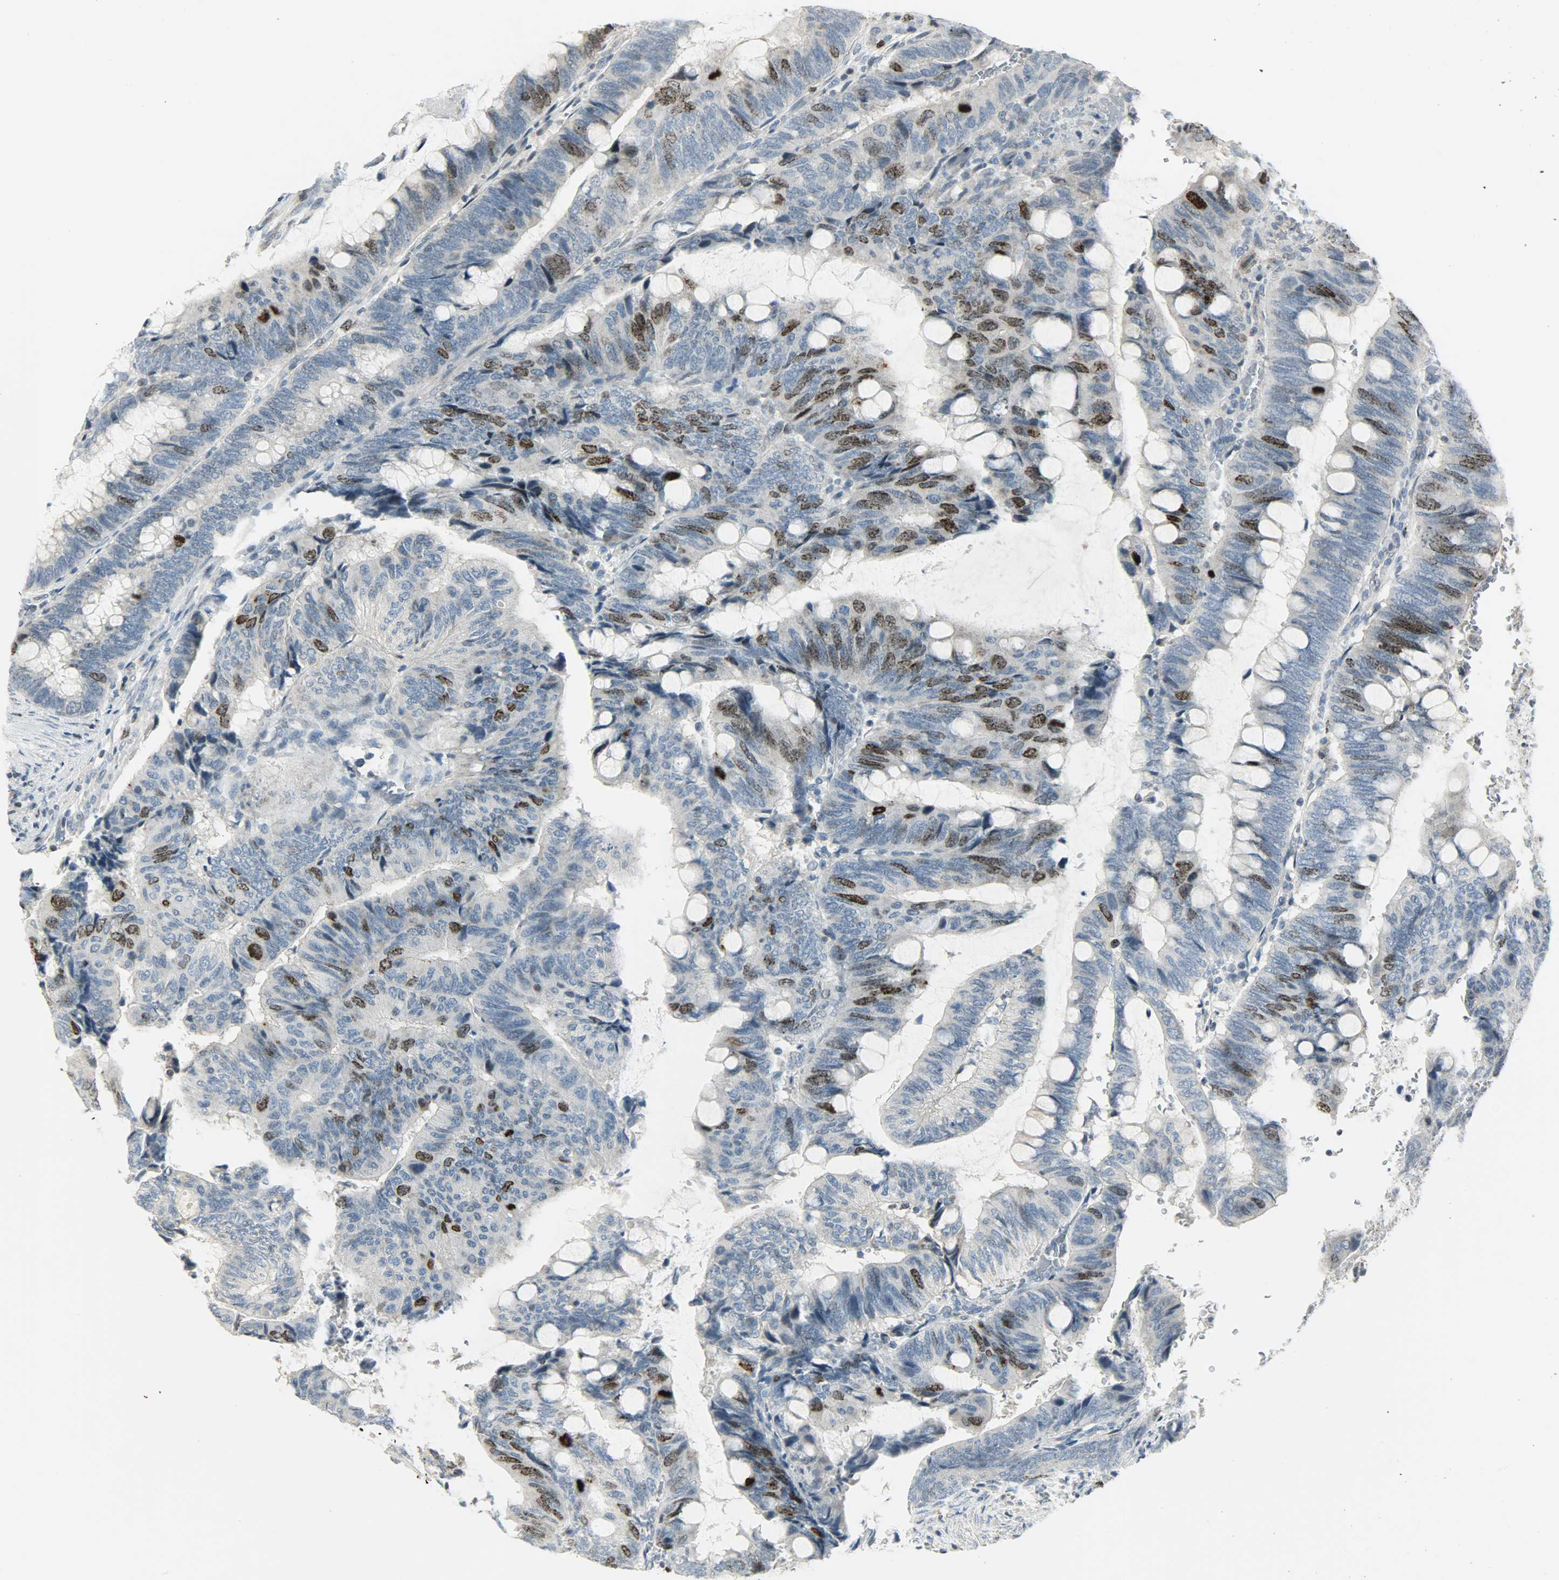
{"staining": {"intensity": "strong", "quantity": "25%-75%", "location": "nuclear"}, "tissue": "colorectal cancer", "cell_type": "Tumor cells", "image_type": "cancer", "snomed": [{"axis": "morphology", "description": "Normal tissue, NOS"}, {"axis": "morphology", "description": "Adenocarcinoma, NOS"}, {"axis": "topography", "description": "Rectum"}, {"axis": "topography", "description": "Peripheral nerve tissue"}], "caption": "A brown stain labels strong nuclear positivity of a protein in colorectal cancer (adenocarcinoma) tumor cells. The protein is stained brown, and the nuclei are stained in blue (DAB IHC with brightfield microscopy, high magnification).", "gene": "AURKB", "patient": {"sex": "male", "age": 92}}